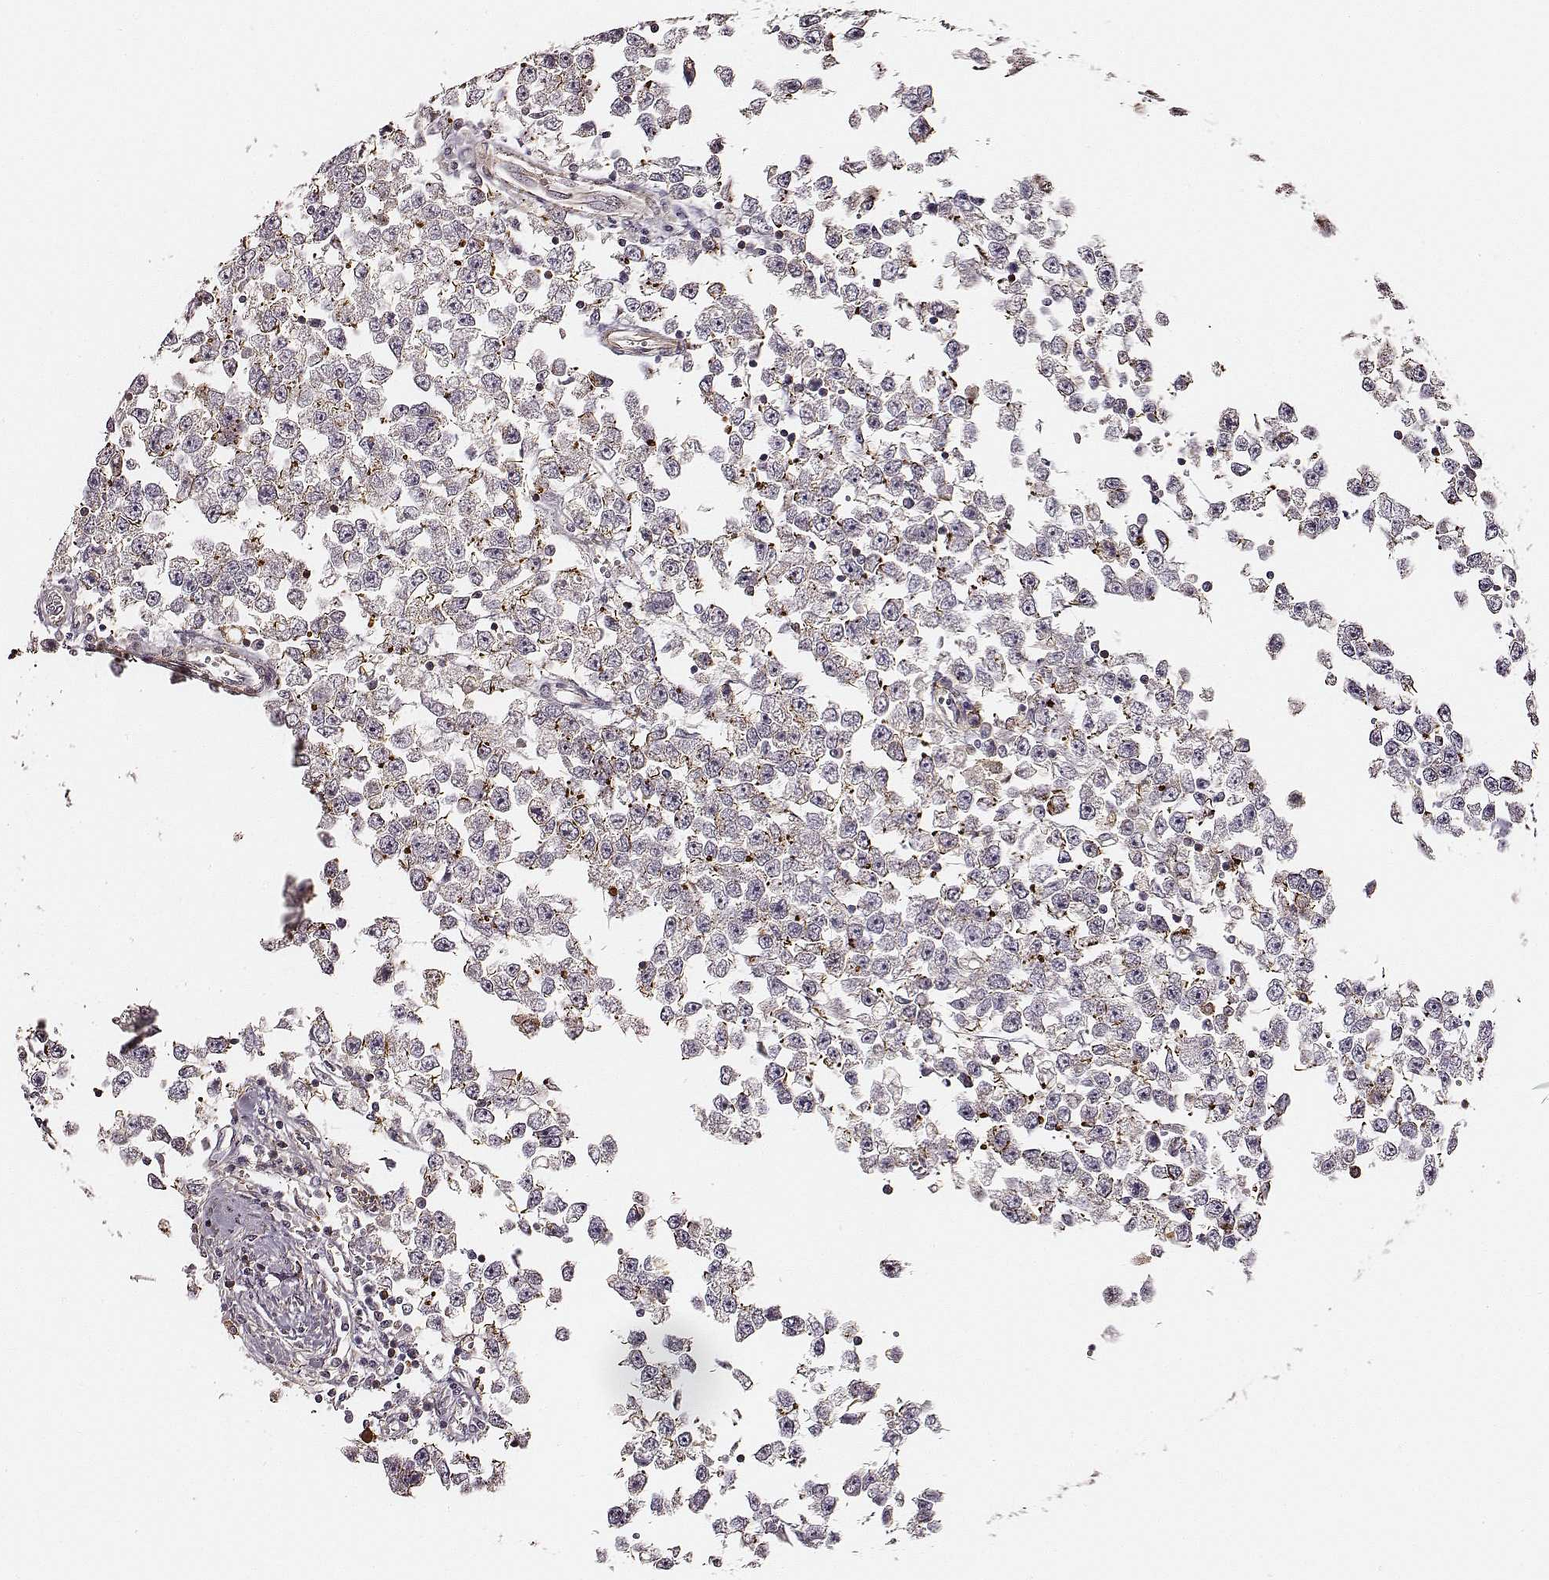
{"staining": {"intensity": "moderate", "quantity": "<25%", "location": "cytoplasmic/membranous"}, "tissue": "testis cancer", "cell_type": "Tumor cells", "image_type": "cancer", "snomed": [{"axis": "morphology", "description": "Seminoma, NOS"}, {"axis": "topography", "description": "Testis"}], "caption": "Brown immunohistochemical staining in human testis seminoma shows moderate cytoplasmic/membranous staining in about <25% of tumor cells. (Stains: DAB (3,3'-diaminobenzidine) in brown, nuclei in blue, Microscopy: brightfield microscopy at high magnification).", "gene": "ZYX", "patient": {"sex": "male", "age": 34}}